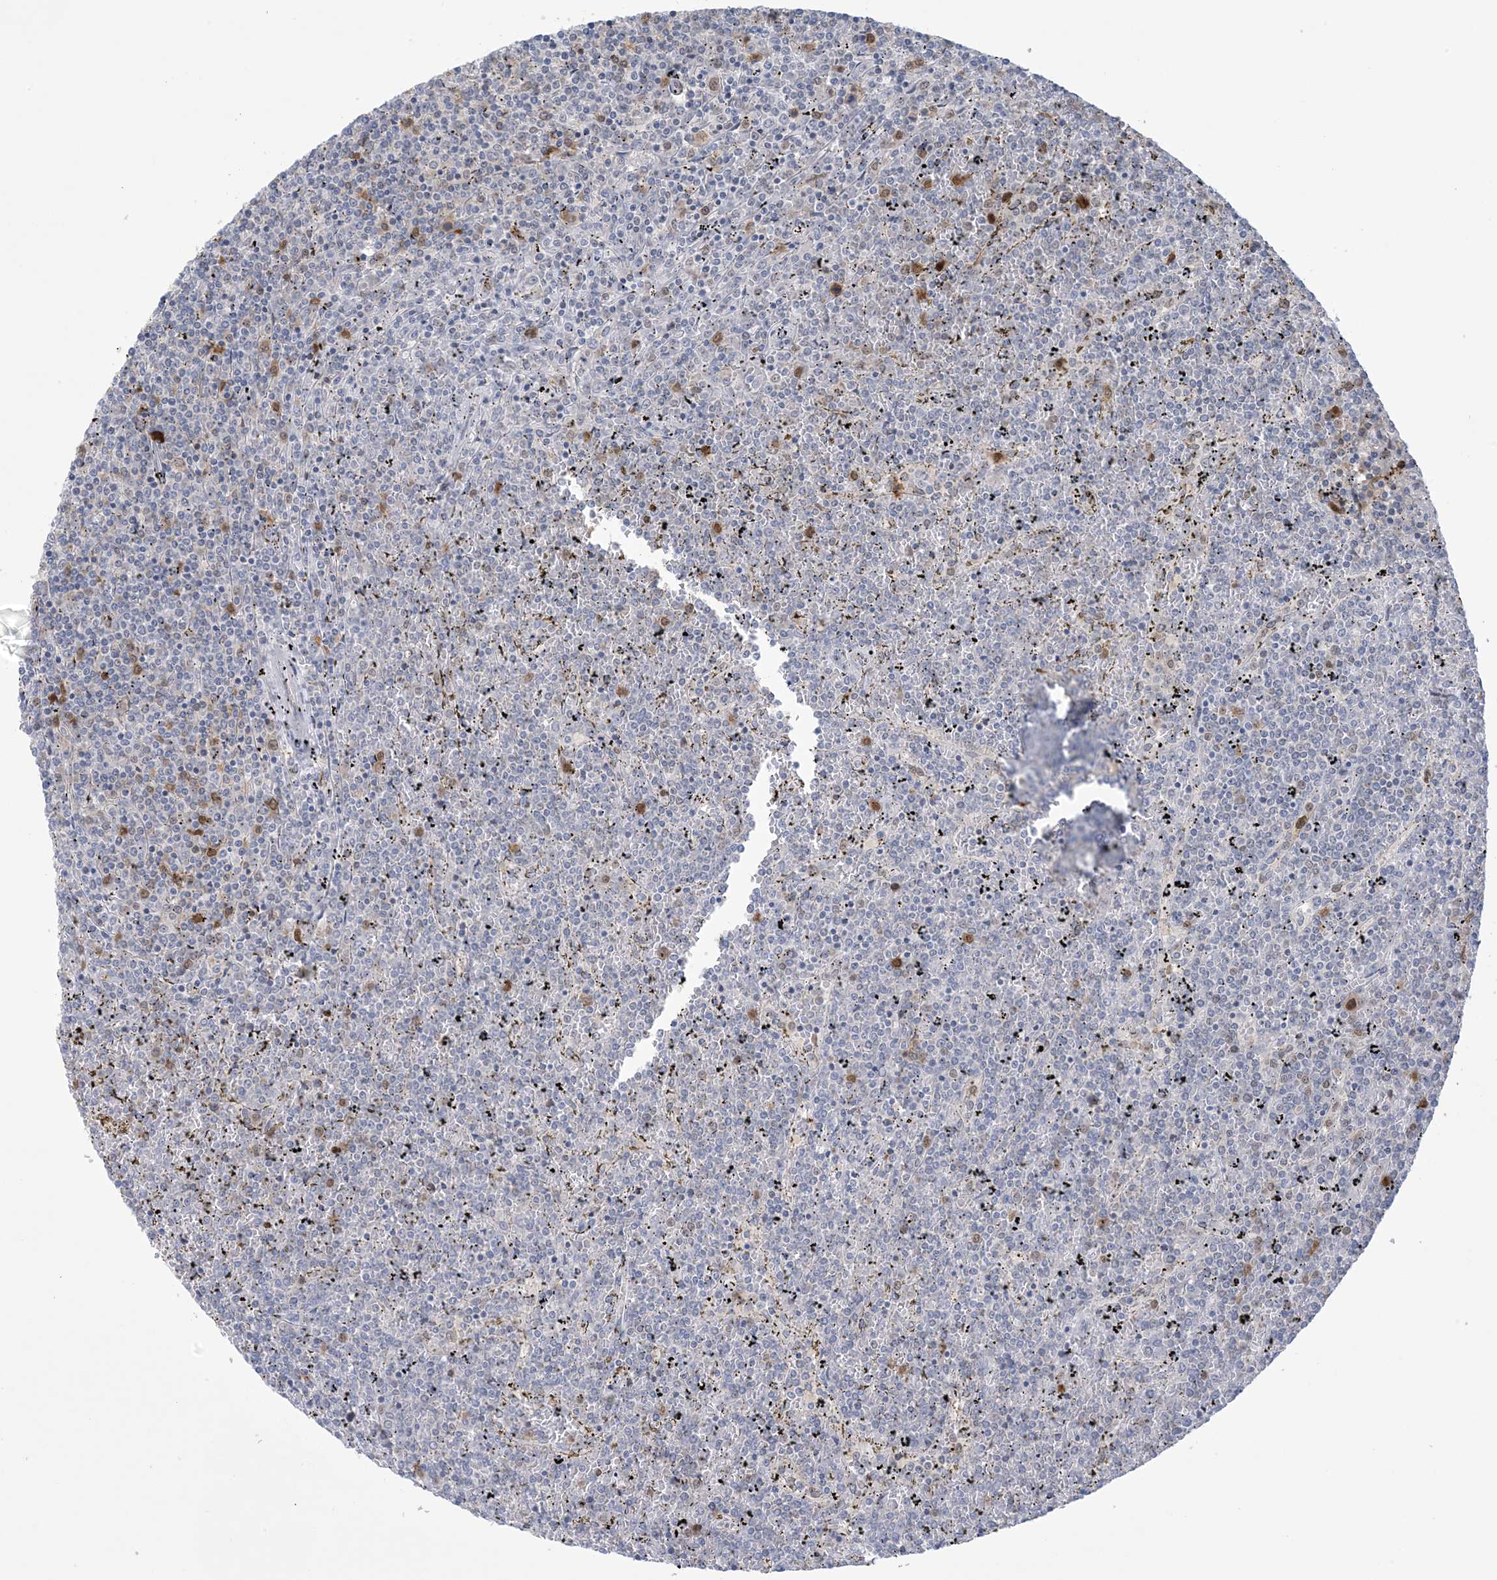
{"staining": {"intensity": "negative", "quantity": "none", "location": "none"}, "tissue": "lymphoma", "cell_type": "Tumor cells", "image_type": "cancer", "snomed": [{"axis": "morphology", "description": "Malignant lymphoma, non-Hodgkin's type, Low grade"}, {"axis": "topography", "description": "Spleen"}], "caption": "Protein analysis of lymphoma demonstrates no significant staining in tumor cells.", "gene": "HMGCS1", "patient": {"sex": "female", "age": 19}}